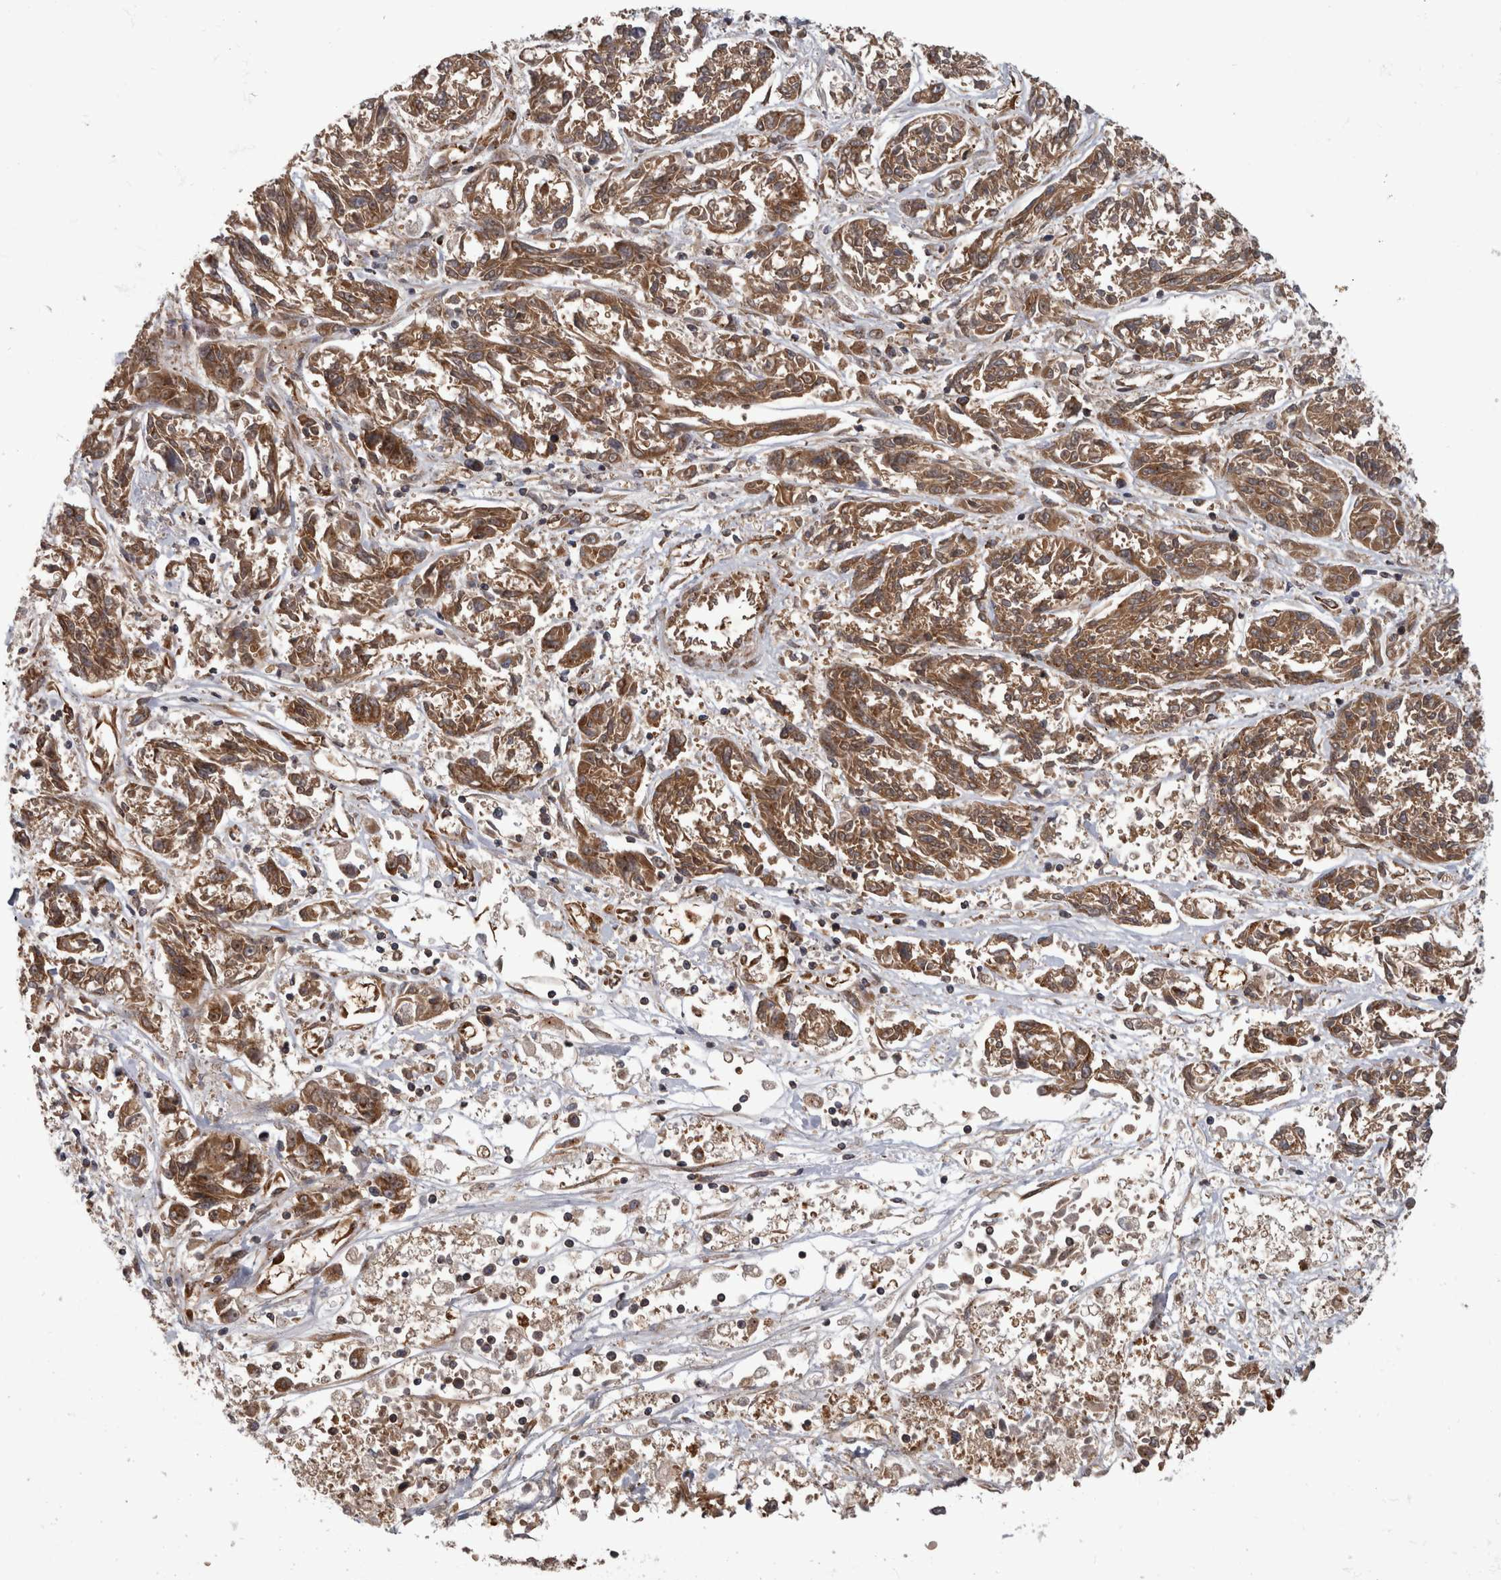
{"staining": {"intensity": "moderate", "quantity": ">75%", "location": "cytoplasmic/membranous"}, "tissue": "melanoma", "cell_type": "Tumor cells", "image_type": "cancer", "snomed": [{"axis": "morphology", "description": "Malignant melanoma, NOS"}, {"axis": "topography", "description": "Skin"}], "caption": "Human melanoma stained for a protein (brown) shows moderate cytoplasmic/membranous positive expression in approximately >75% of tumor cells.", "gene": "HOOK3", "patient": {"sex": "male", "age": 53}}